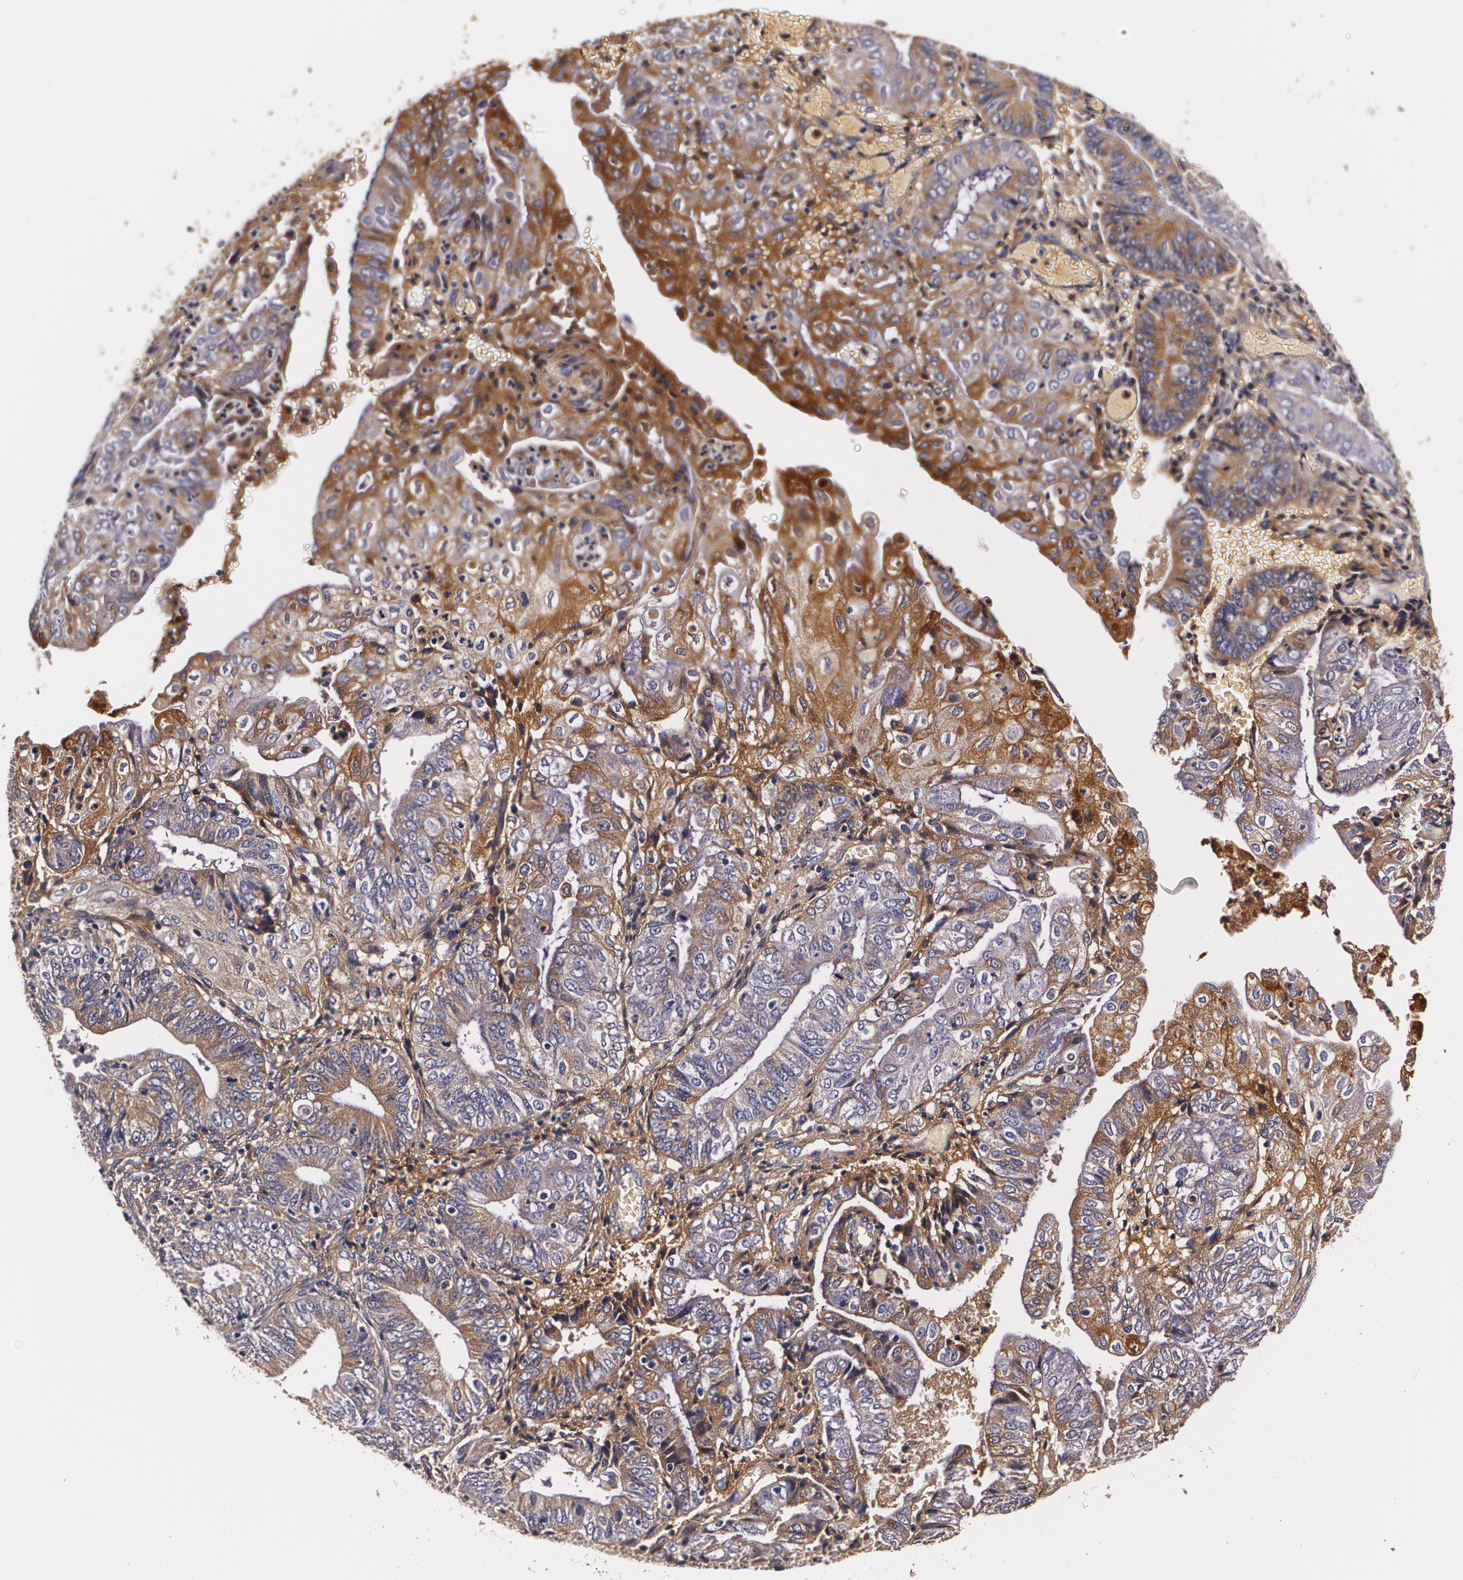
{"staining": {"intensity": "moderate", "quantity": ">75%", "location": "cytoplasmic/membranous"}, "tissue": "endometrial cancer", "cell_type": "Tumor cells", "image_type": "cancer", "snomed": [{"axis": "morphology", "description": "Adenocarcinoma, NOS"}, {"axis": "topography", "description": "Endometrium"}], "caption": "Immunohistochemistry (IHC) photomicrograph of neoplastic tissue: endometrial adenocarcinoma stained using immunohistochemistry (IHC) displays medium levels of moderate protein expression localized specifically in the cytoplasmic/membranous of tumor cells, appearing as a cytoplasmic/membranous brown color.", "gene": "TTR", "patient": {"sex": "female", "age": 55}}